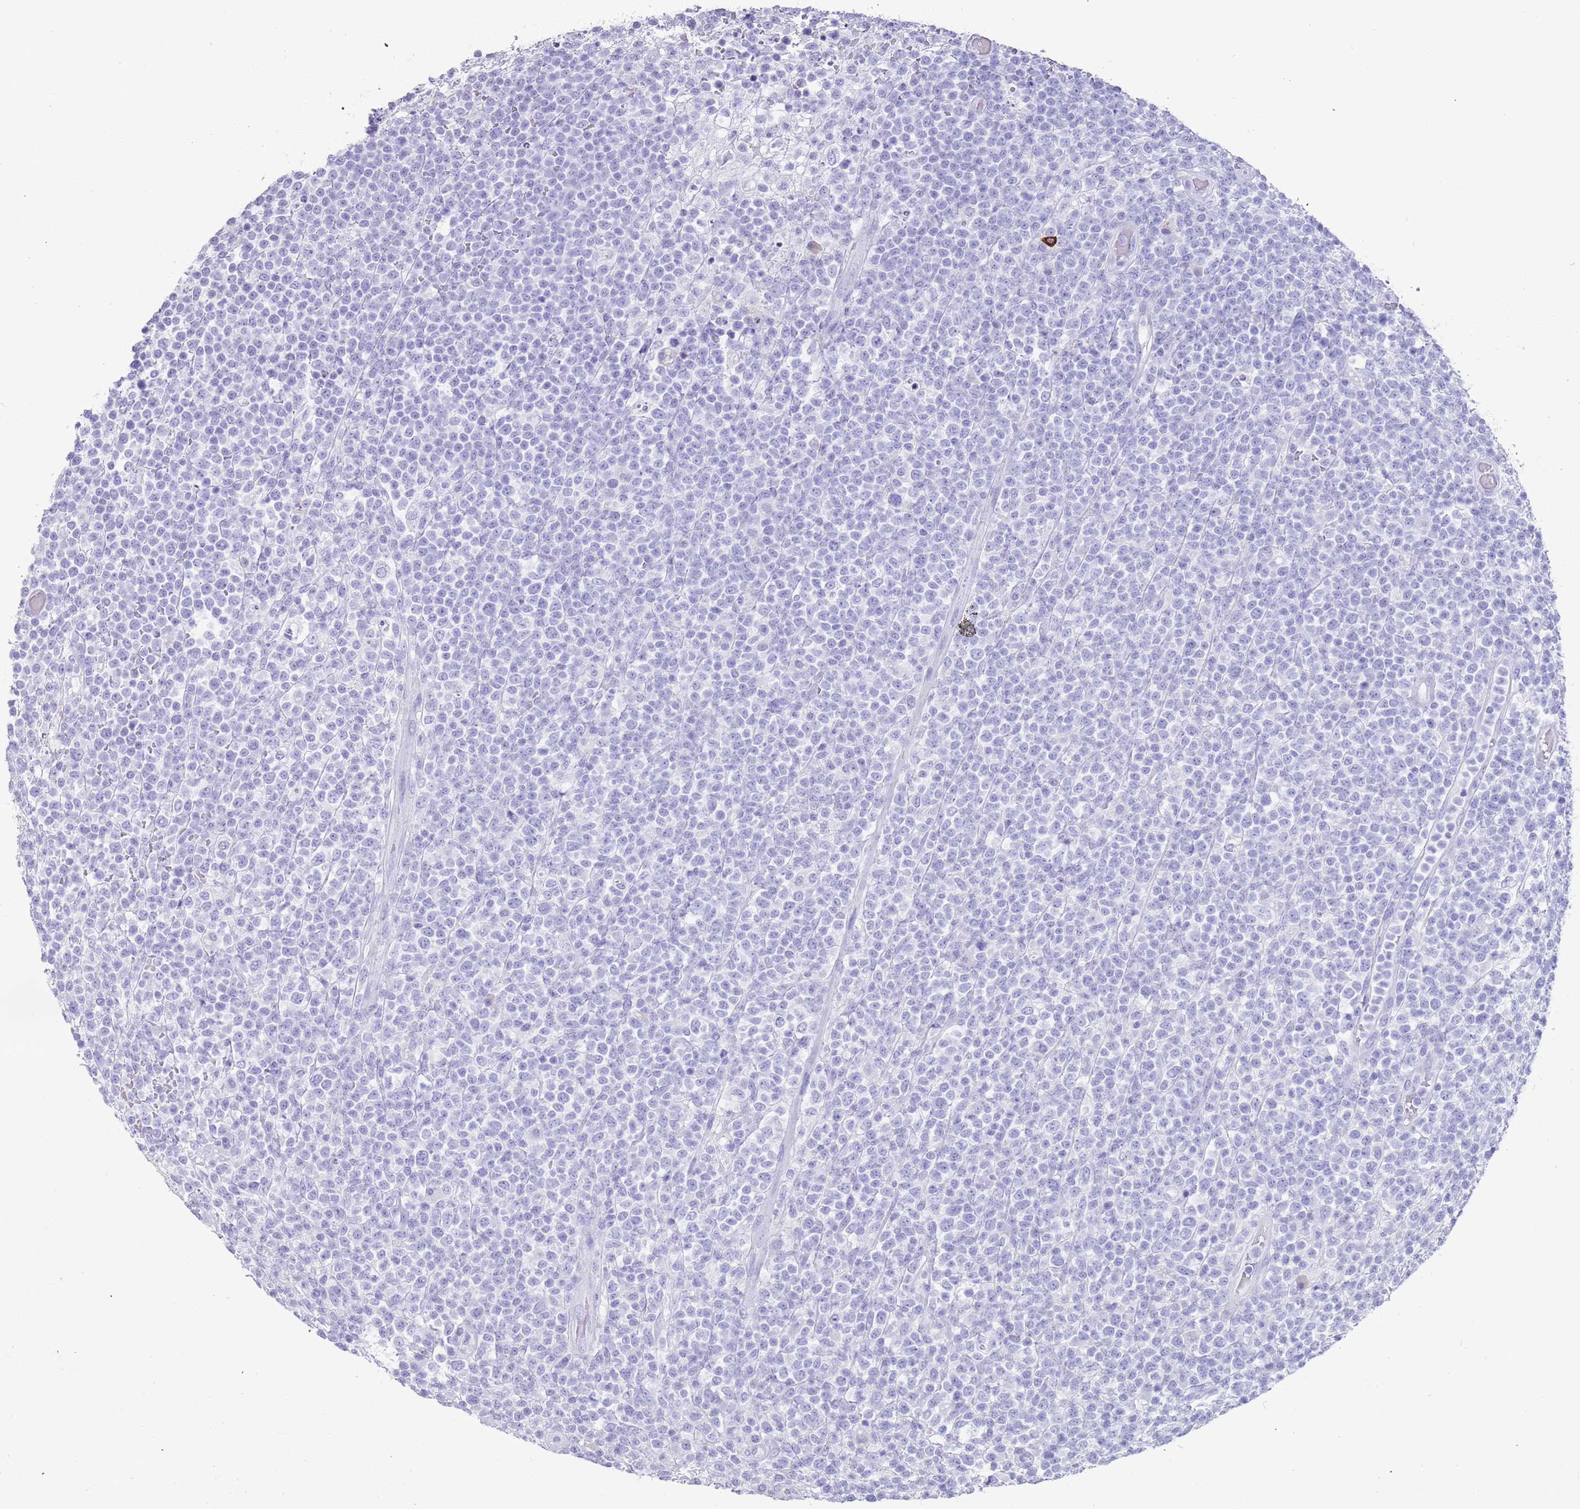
{"staining": {"intensity": "negative", "quantity": "none", "location": "none"}, "tissue": "lymphoma", "cell_type": "Tumor cells", "image_type": "cancer", "snomed": [{"axis": "morphology", "description": "Malignant lymphoma, non-Hodgkin's type, High grade"}, {"axis": "topography", "description": "Colon"}], "caption": "A high-resolution histopathology image shows immunohistochemistry (IHC) staining of lymphoma, which exhibits no significant staining in tumor cells.", "gene": "MYADML2", "patient": {"sex": "female", "age": 53}}